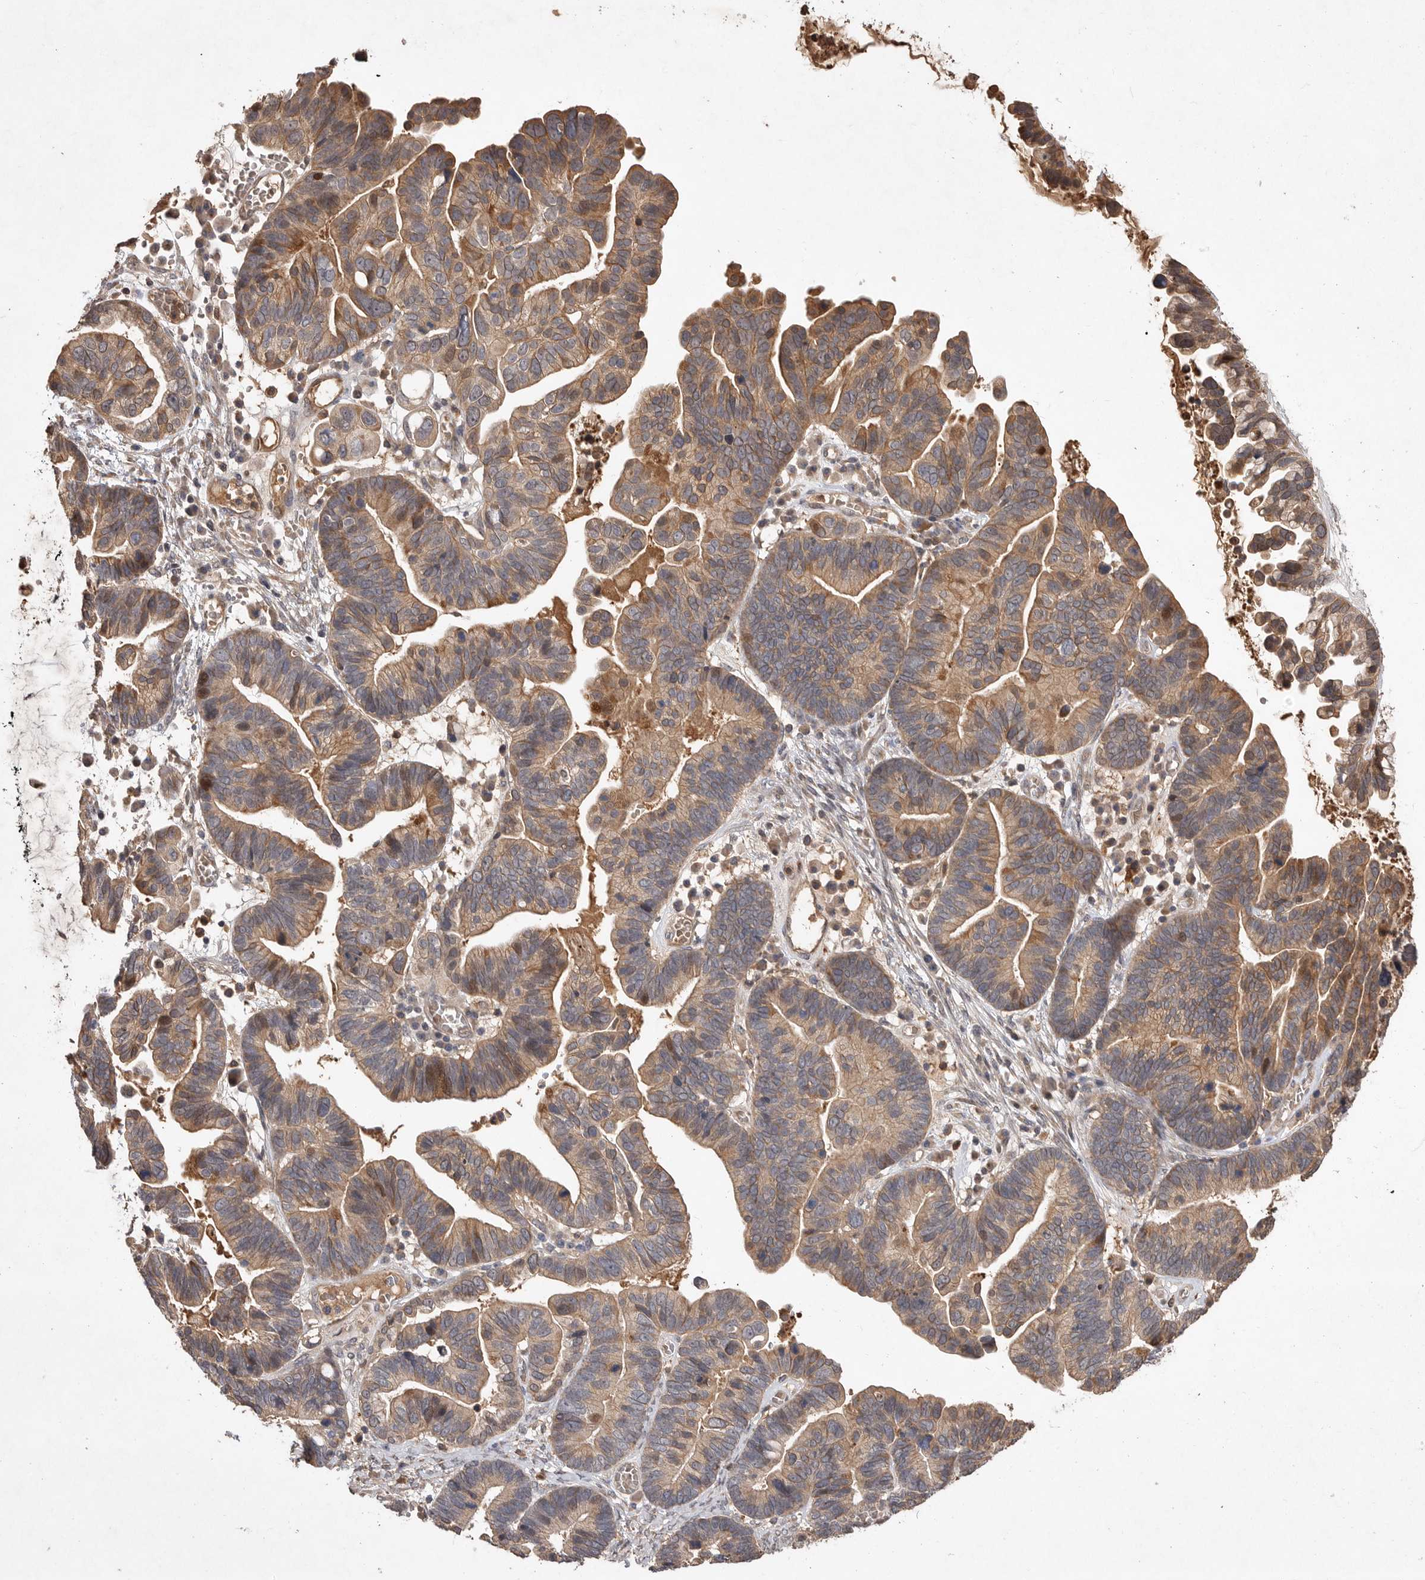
{"staining": {"intensity": "moderate", "quantity": ">75%", "location": "cytoplasmic/membranous"}, "tissue": "ovarian cancer", "cell_type": "Tumor cells", "image_type": "cancer", "snomed": [{"axis": "morphology", "description": "Cystadenocarcinoma, serous, NOS"}, {"axis": "topography", "description": "Ovary"}], "caption": "Tumor cells exhibit medium levels of moderate cytoplasmic/membranous staining in about >75% of cells in human ovarian cancer (serous cystadenocarcinoma). (Stains: DAB in brown, nuclei in blue, Microscopy: brightfield microscopy at high magnification).", "gene": "VN1R4", "patient": {"sex": "female", "age": 56}}